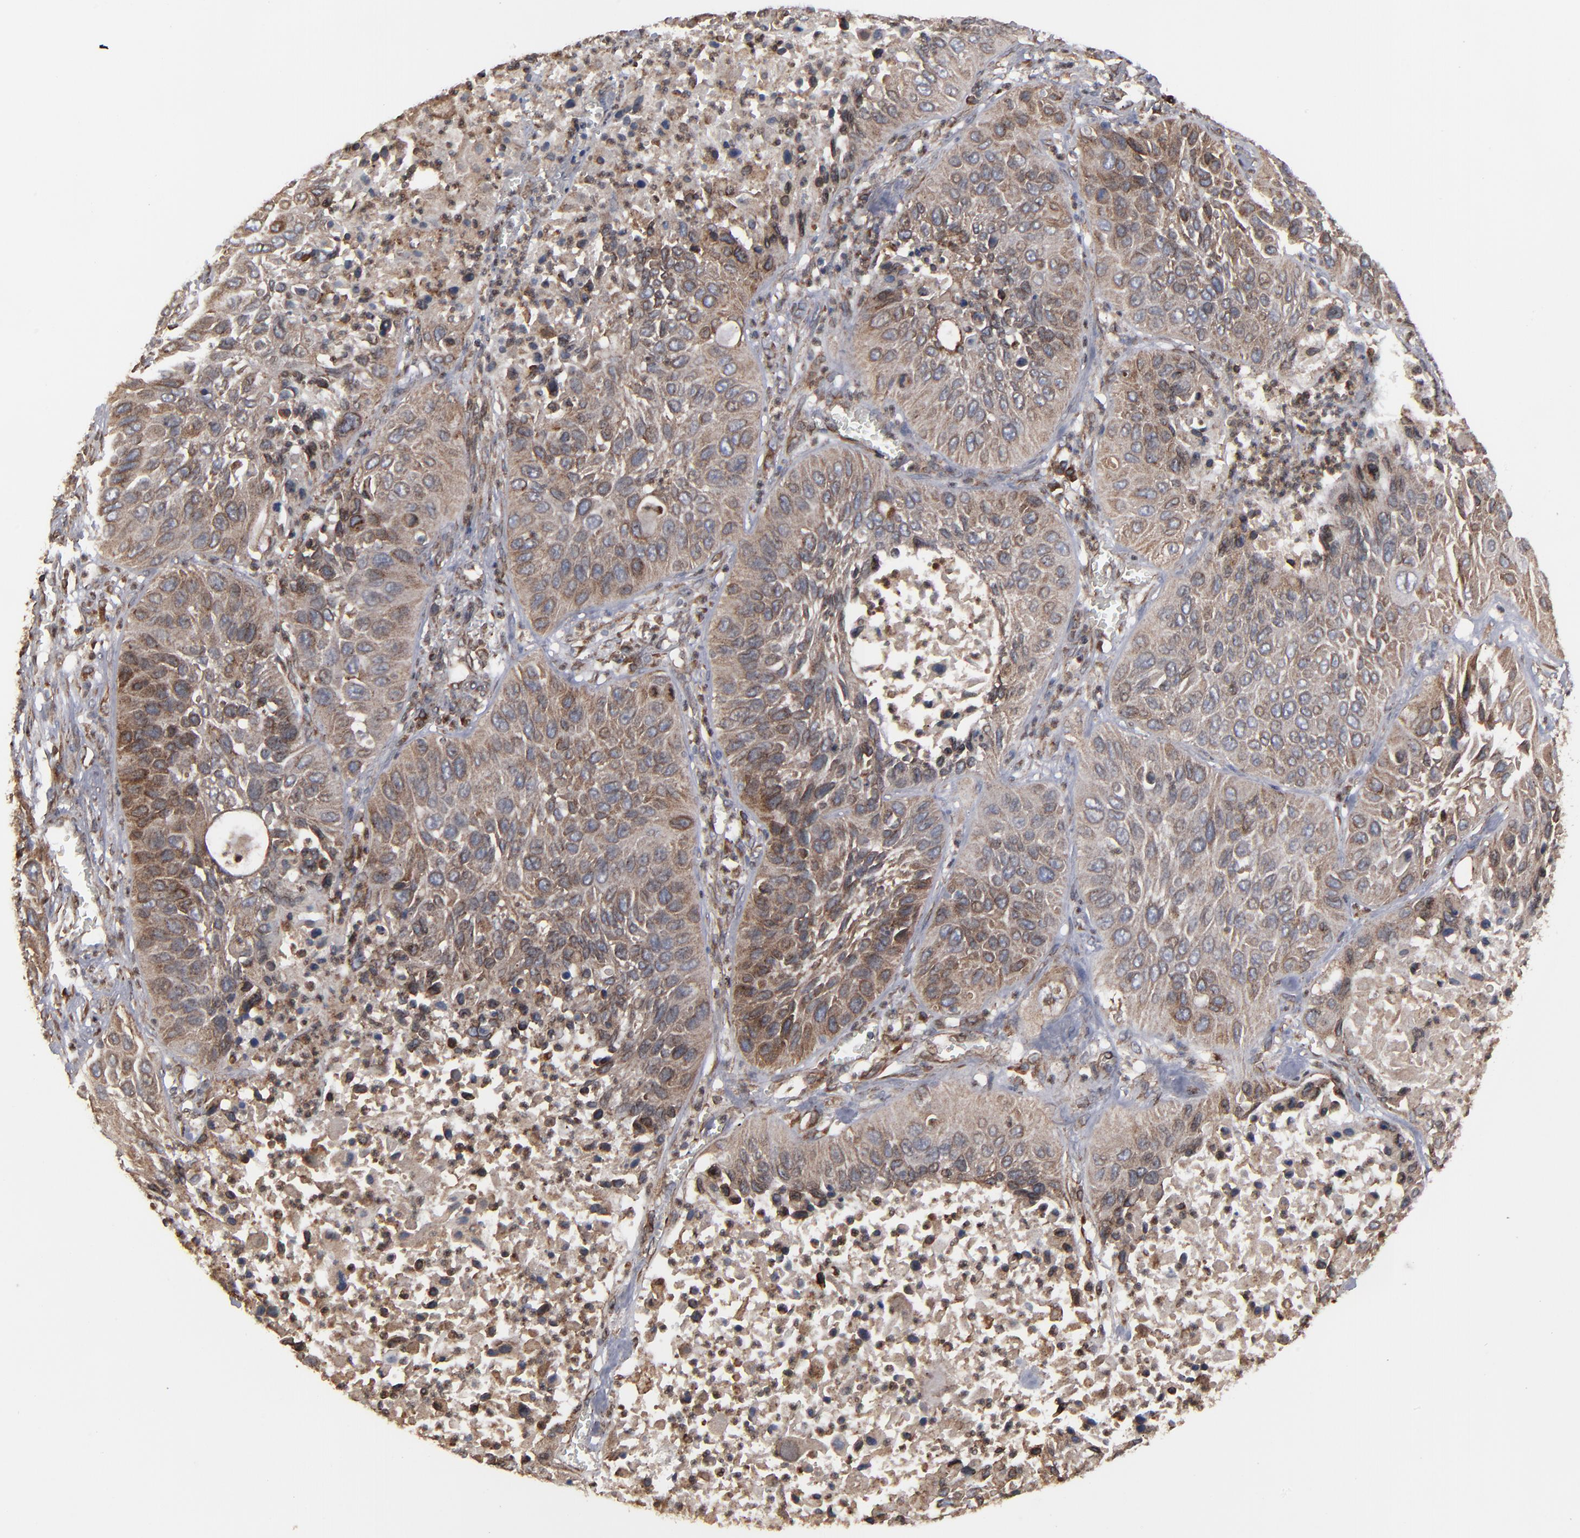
{"staining": {"intensity": "moderate", "quantity": "<25%", "location": "cytoplasmic/membranous"}, "tissue": "lung cancer", "cell_type": "Tumor cells", "image_type": "cancer", "snomed": [{"axis": "morphology", "description": "Squamous cell carcinoma, NOS"}, {"axis": "topography", "description": "Lung"}], "caption": "Immunohistochemical staining of lung cancer (squamous cell carcinoma) reveals low levels of moderate cytoplasmic/membranous protein expression in about <25% of tumor cells. Immunohistochemistry (ihc) stains the protein of interest in brown and the nuclei are stained blue.", "gene": "CNIH1", "patient": {"sex": "female", "age": 76}}